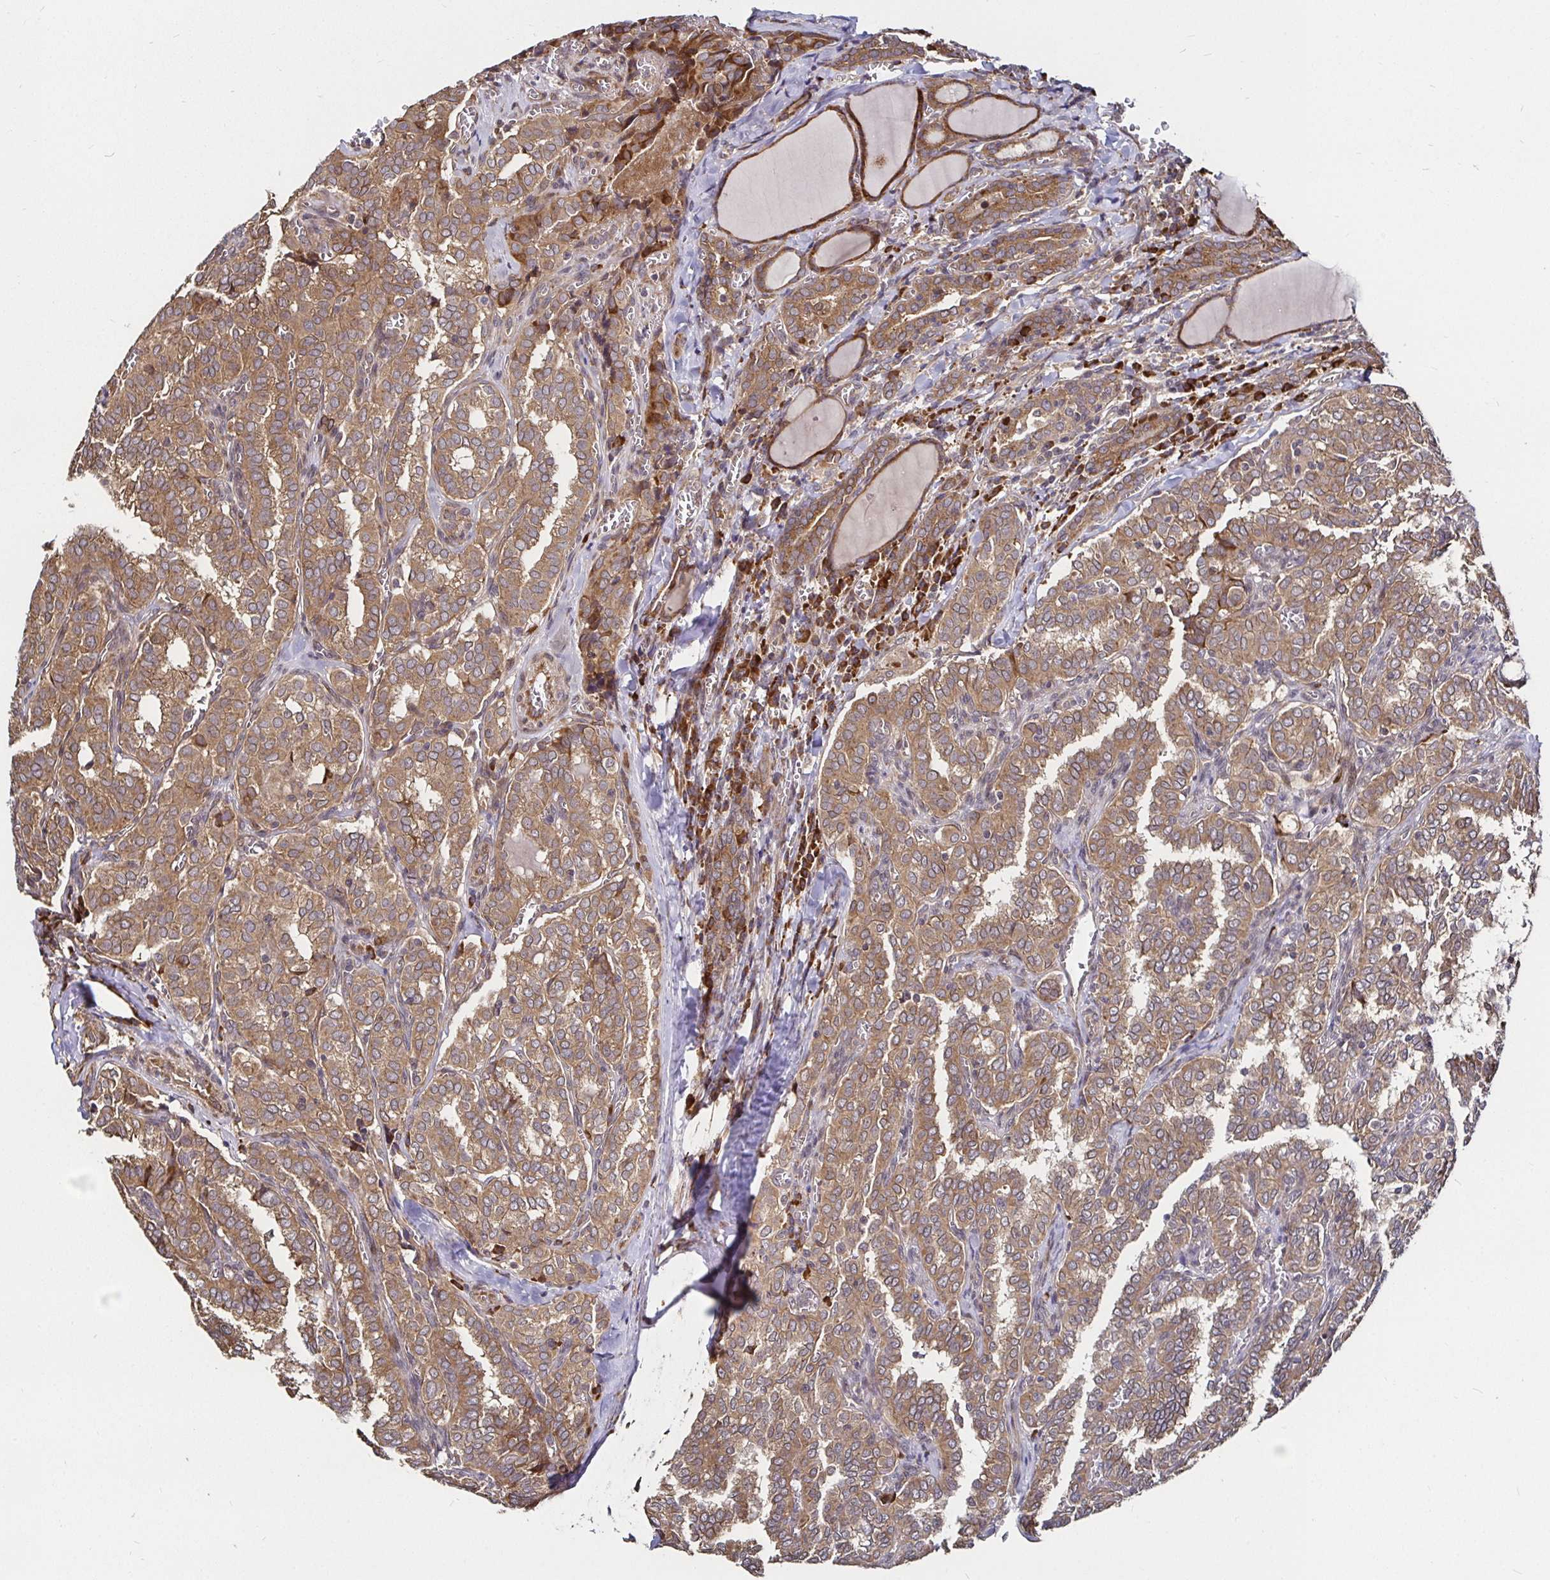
{"staining": {"intensity": "moderate", "quantity": ">75%", "location": "cytoplasmic/membranous"}, "tissue": "thyroid cancer", "cell_type": "Tumor cells", "image_type": "cancer", "snomed": [{"axis": "morphology", "description": "Papillary adenocarcinoma, NOS"}, {"axis": "topography", "description": "Thyroid gland"}], "caption": "Immunohistochemical staining of human thyroid papillary adenocarcinoma reveals moderate cytoplasmic/membranous protein positivity in about >75% of tumor cells.", "gene": "MLST8", "patient": {"sex": "female", "age": 30}}